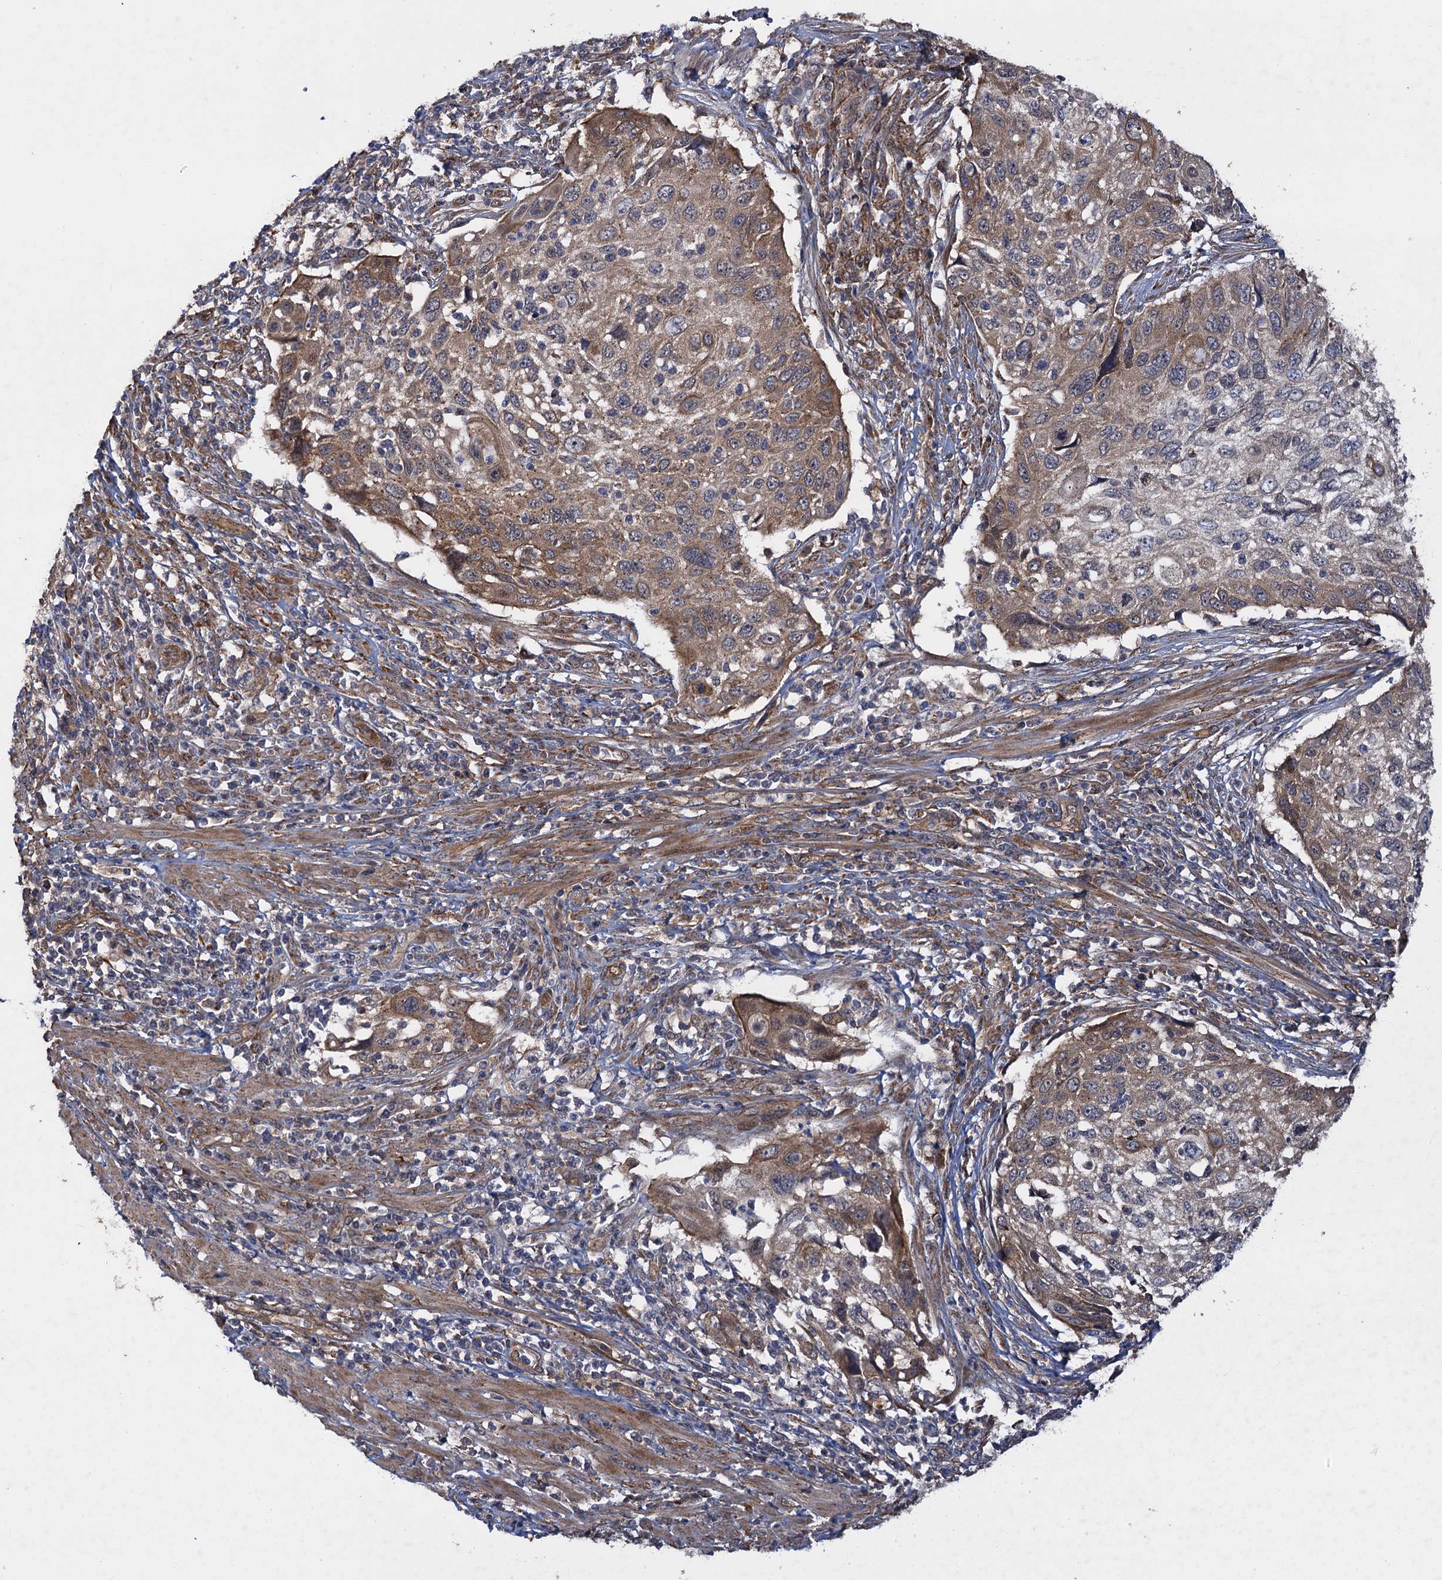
{"staining": {"intensity": "moderate", "quantity": "<25%", "location": "cytoplasmic/membranous"}, "tissue": "cervical cancer", "cell_type": "Tumor cells", "image_type": "cancer", "snomed": [{"axis": "morphology", "description": "Squamous cell carcinoma, NOS"}, {"axis": "topography", "description": "Cervix"}], "caption": "Immunohistochemistry (IHC) staining of cervical squamous cell carcinoma, which exhibits low levels of moderate cytoplasmic/membranous positivity in approximately <25% of tumor cells indicating moderate cytoplasmic/membranous protein expression. The staining was performed using DAB (brown) for protein detection and nuclei were counterstained in hematoxylin (blue).", "gene": "HAUS1", "patient": {"sex": "female", "age": 70}}